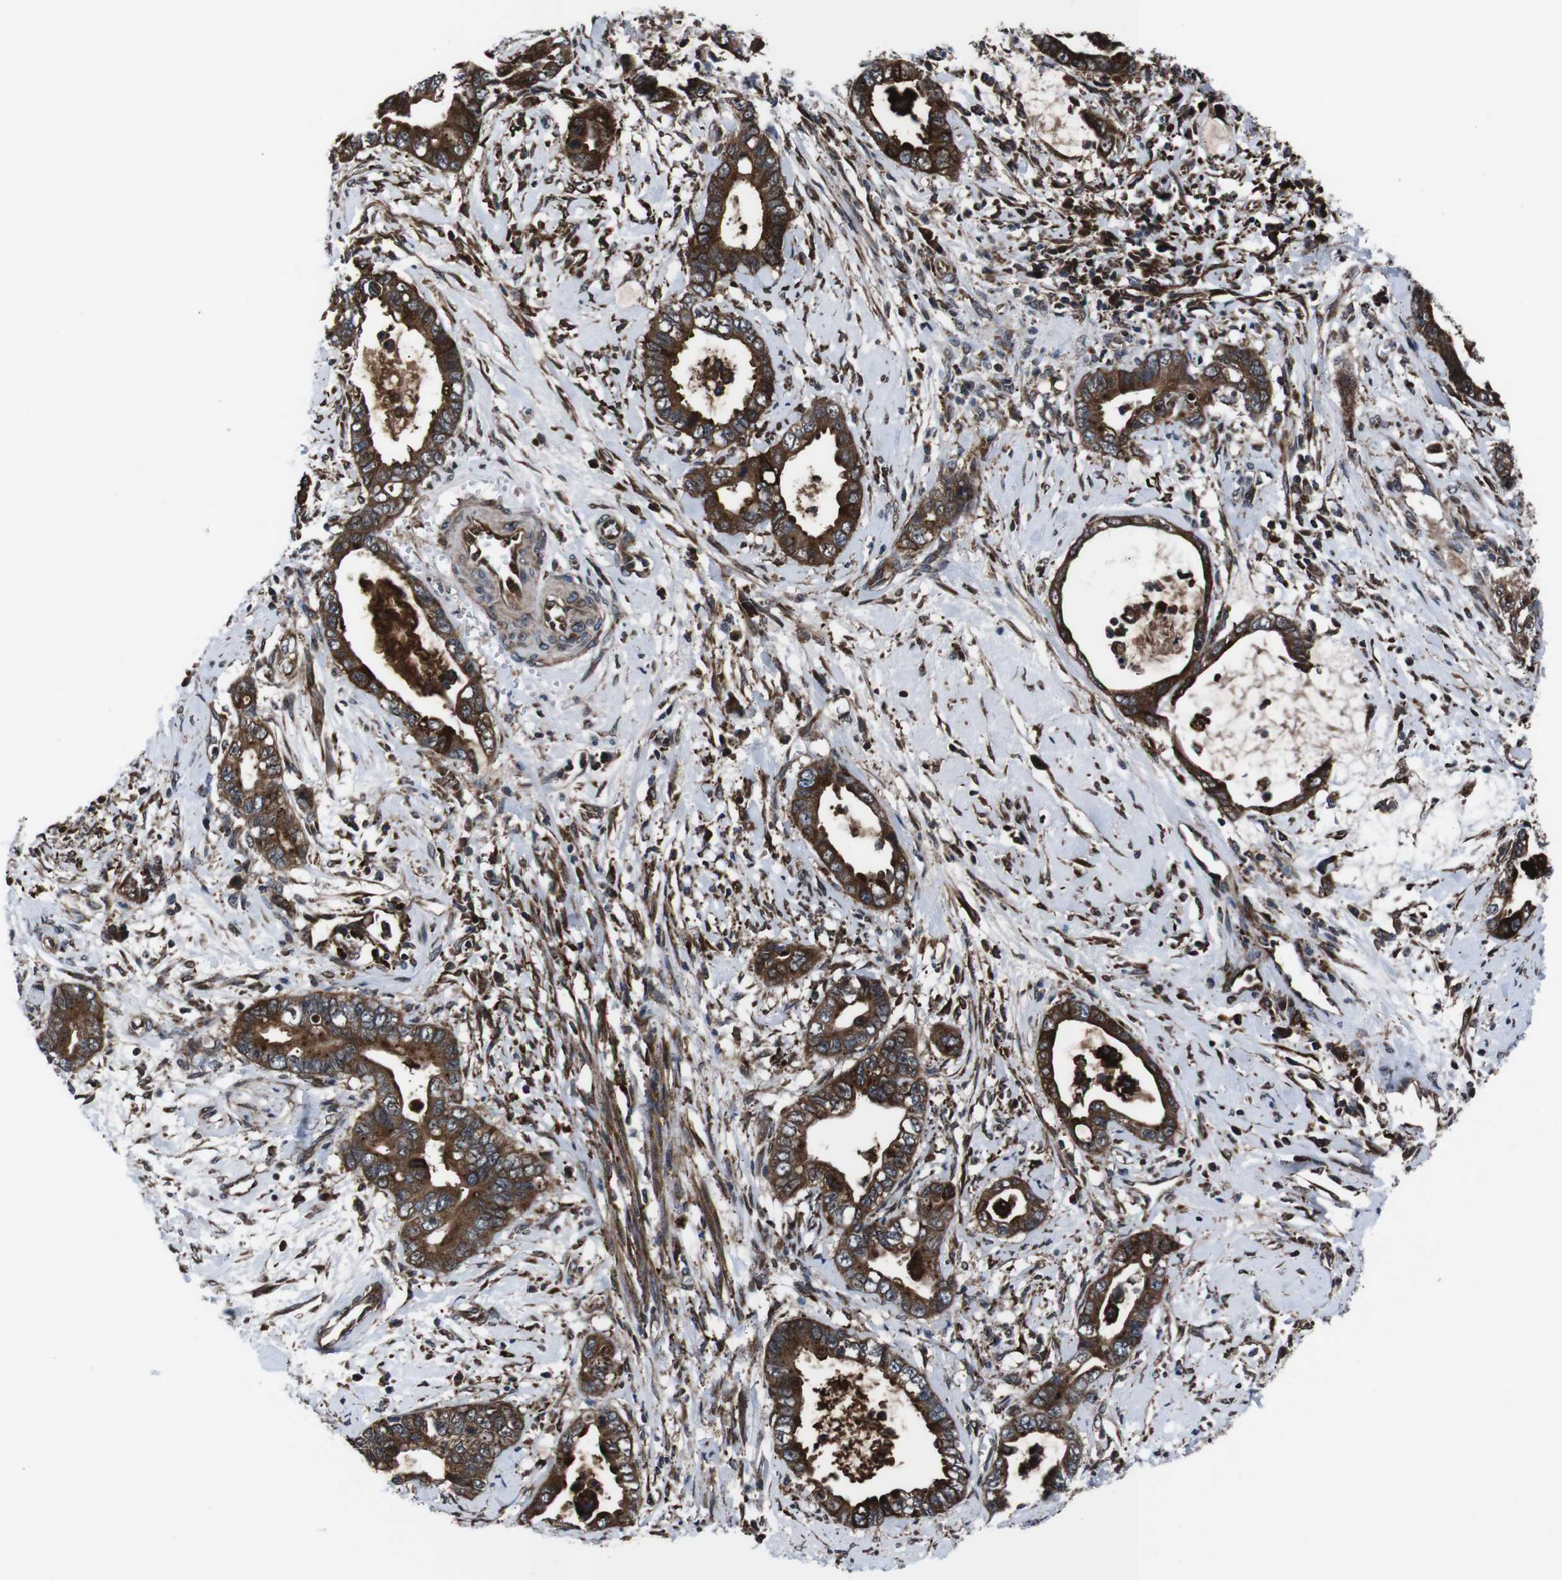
{"staining": {"intensity": "strong", "quantity": ">75%", "location": "cytoplasmic/membranous"}, "tissue": "cervical cancer", "cell_type": "Tumor cells", "image_type": "cancer", "snomed": [{"axis": "morphology", "description": "Adenocarcinoma, NOS"}, {"axis": "topography", "description": "Cervix"}], "caption": "This micrograph displays immunohistochemistry (IHC) staining of human cervical cancer, with high strong cytoplasmic/membranous positivity in approximately >75% of tumor cells.", "gene": "EIF4A2", "patient": {"sex": "female", "age": 44}}